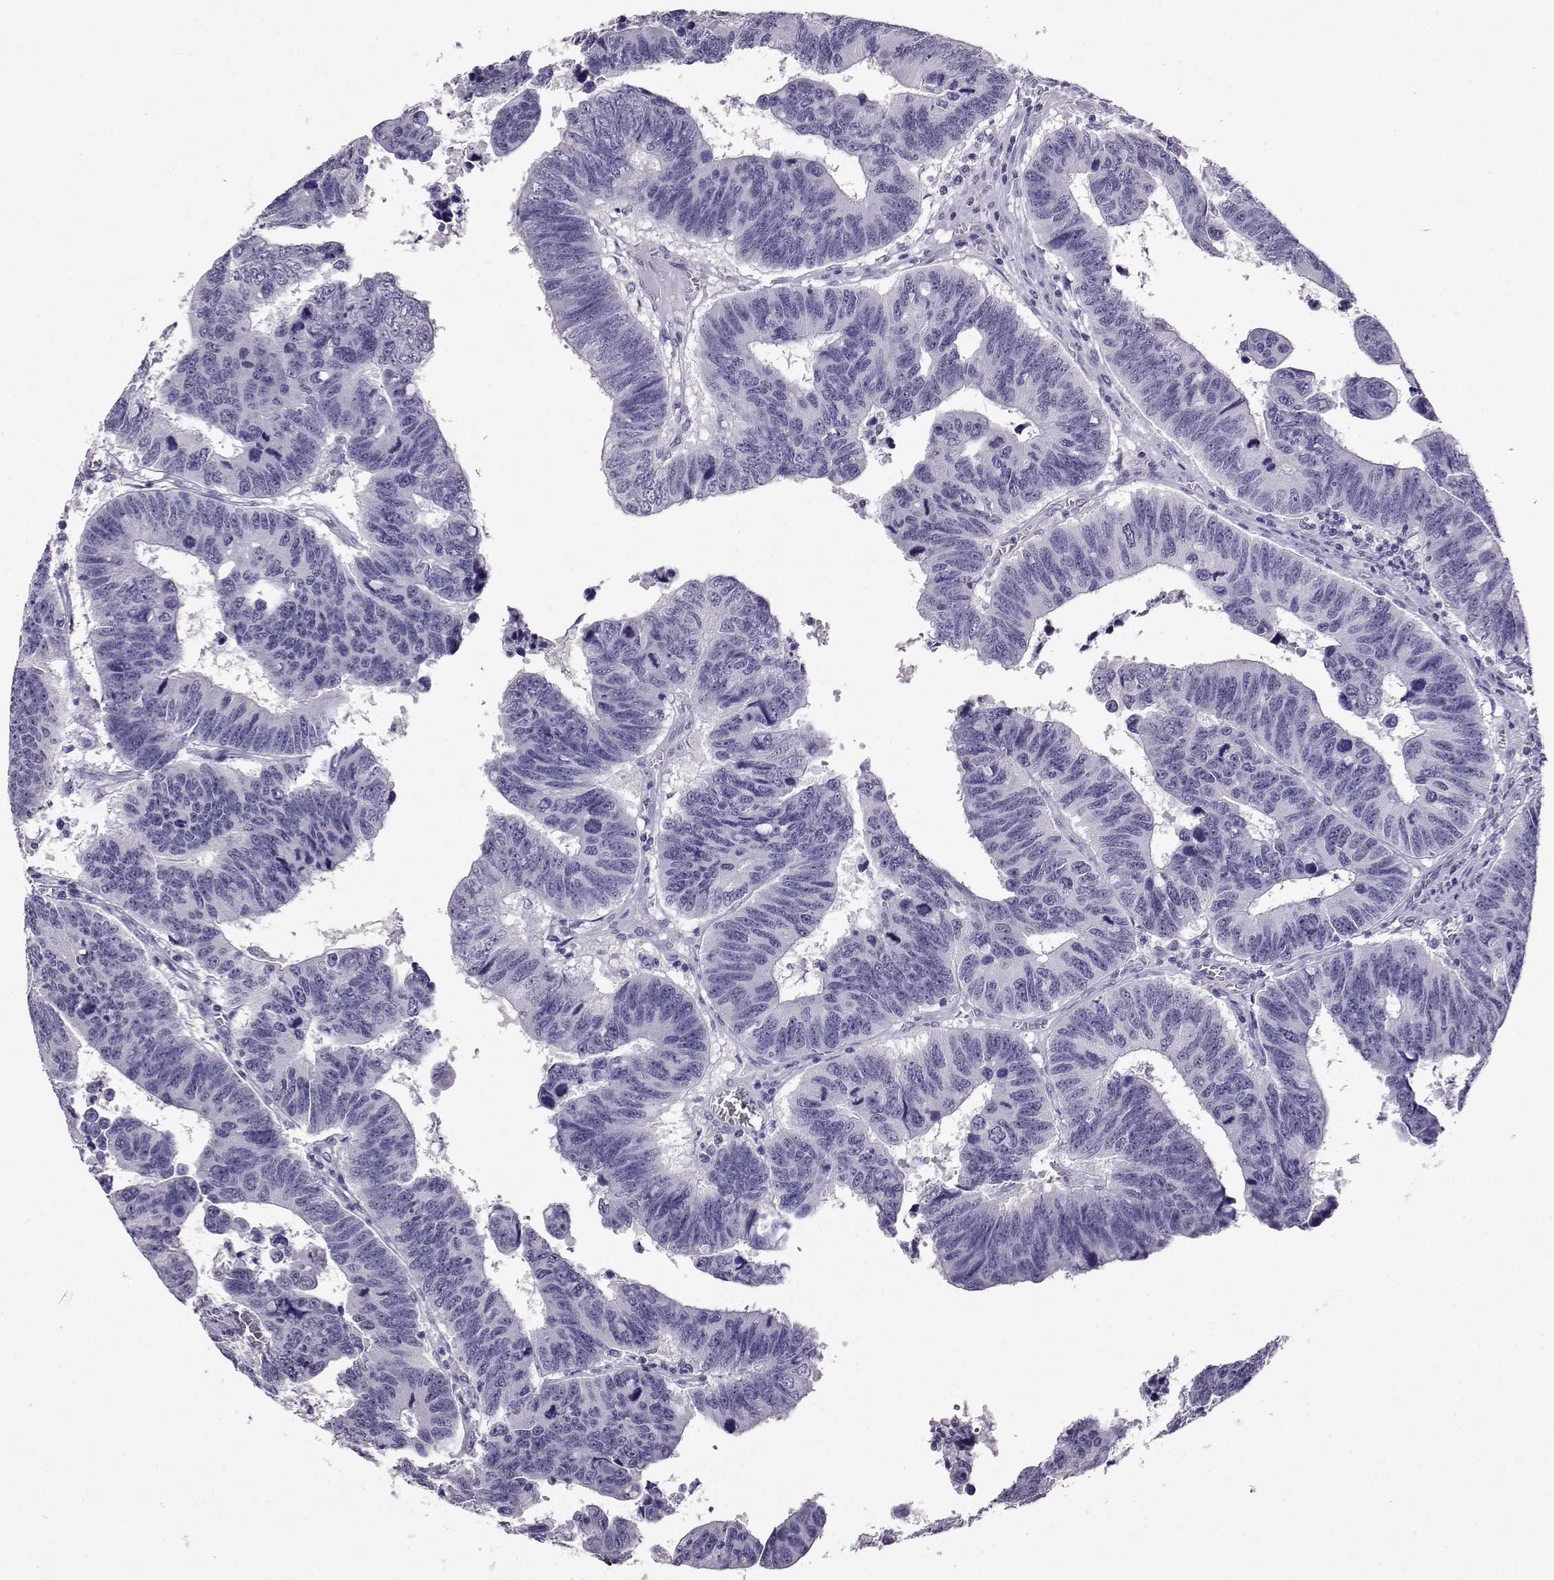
{"staining": {"intensity": "negative", "quantity": "none", "location": "none"}, "tissue": "colorectal cancer", "cell_type": "Tumor cells", "image_type": "cancer", "snomed": [{"axis": "morphology", "description": "Adenocarcinoma, NOS"}, {"axis": "topography", "description": "Appendix"}, {"axis": "topography", "description": "Colon"}, {"axis": "topography", "description": "Cecum"}, {"axis": "topography", "description": "Colon asc"}], "caption": "Adenocarcinoma (colorectal) was stained to show a protein in brown. There is no significant staining in tumor cells.", "gene": "TBR1", "patient": {"sex": "female", "age": 85}}